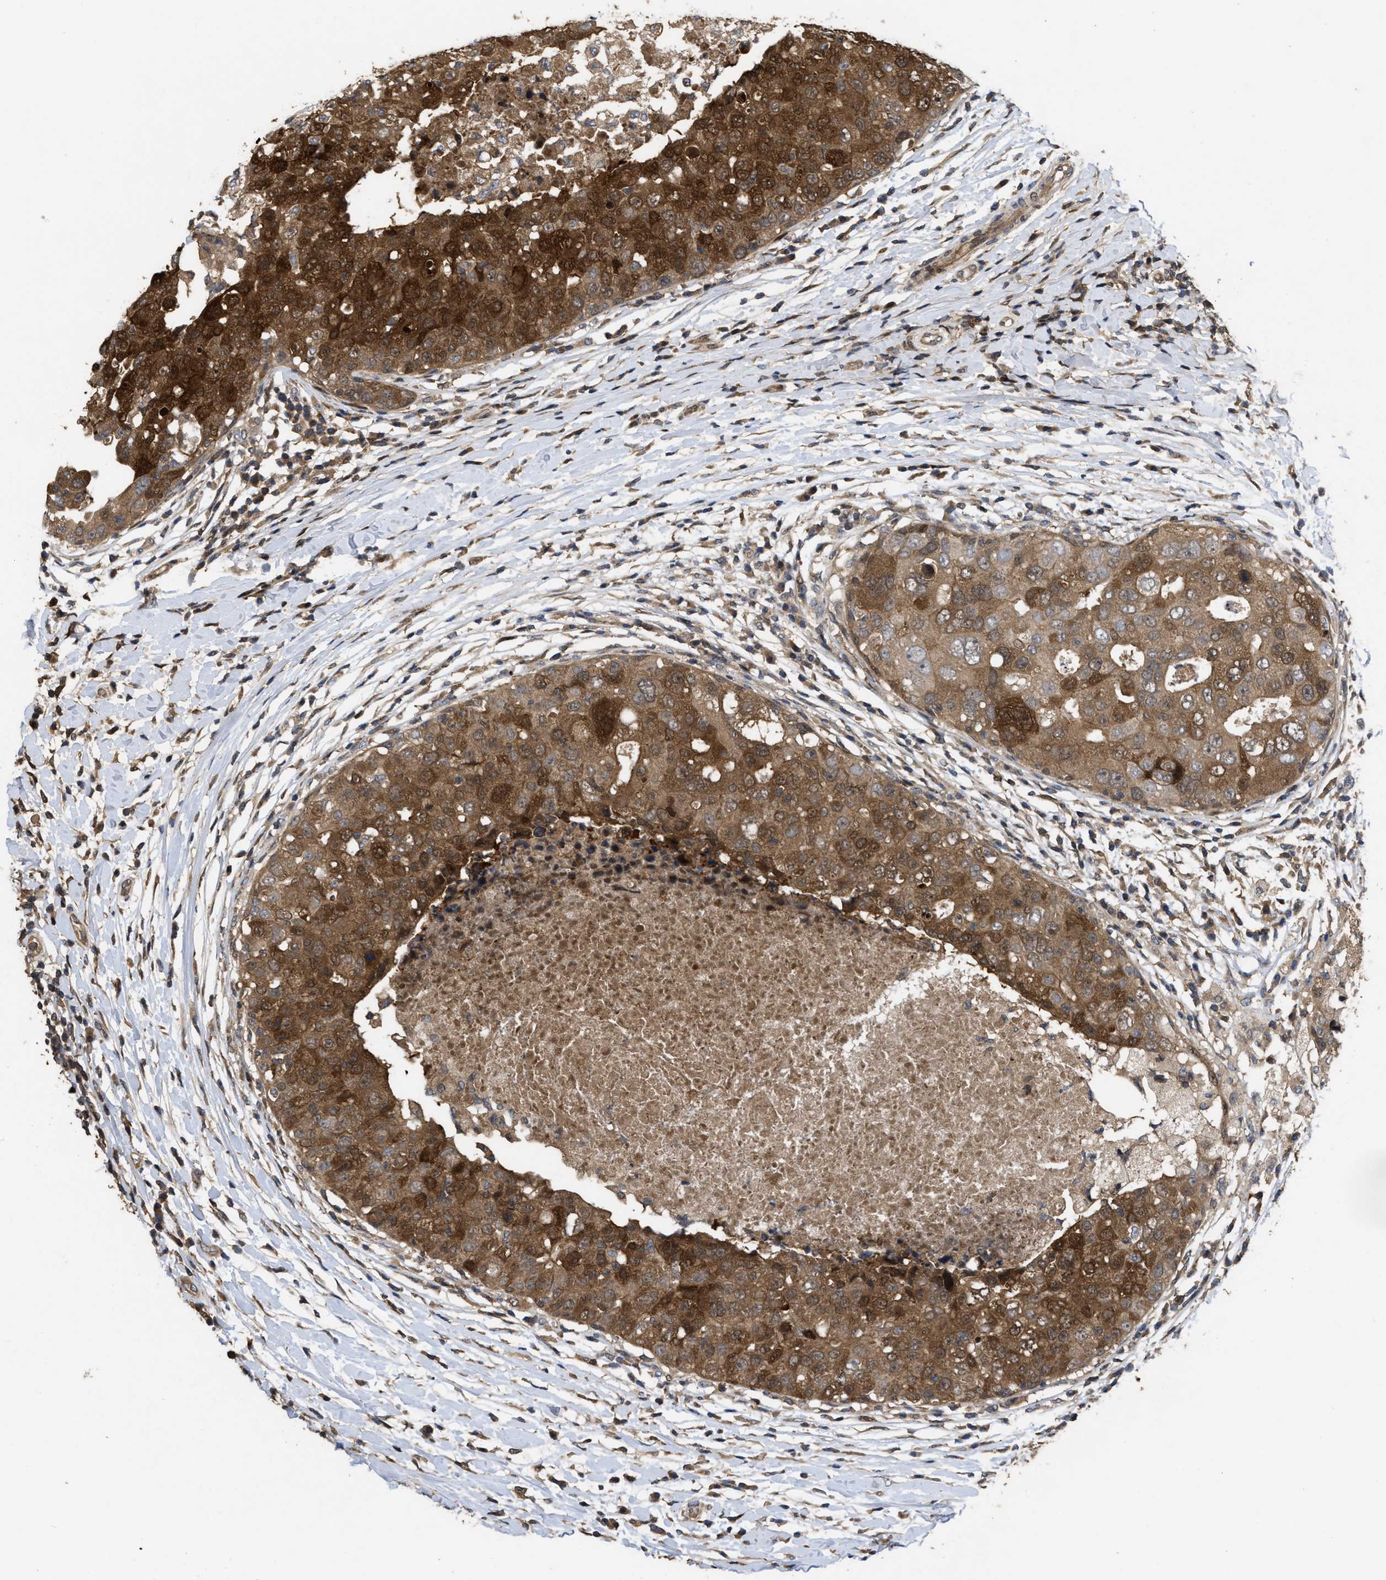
{"staining": {"intensity": "strong", "quantity": ">75%", "location": "cytoplasmic/membranous,nuclear"}, "tissue": "breast cancer", "cell_type": "Tumor cells", "image_type": "cancer", "snomed": [{"axis": "morphology", "description": "Duct carcinoma"}, {"axis": "topography", "description": "Breast"}], "caption": "Human breast intraductal carcinoma stained with a brown dye demonstrates strong cytoplasmic/membranous and nuclear positive expression in about >75% of tumor cells.", "gene": "CBR3", "patient": {"sex": "female", "age": 27}}